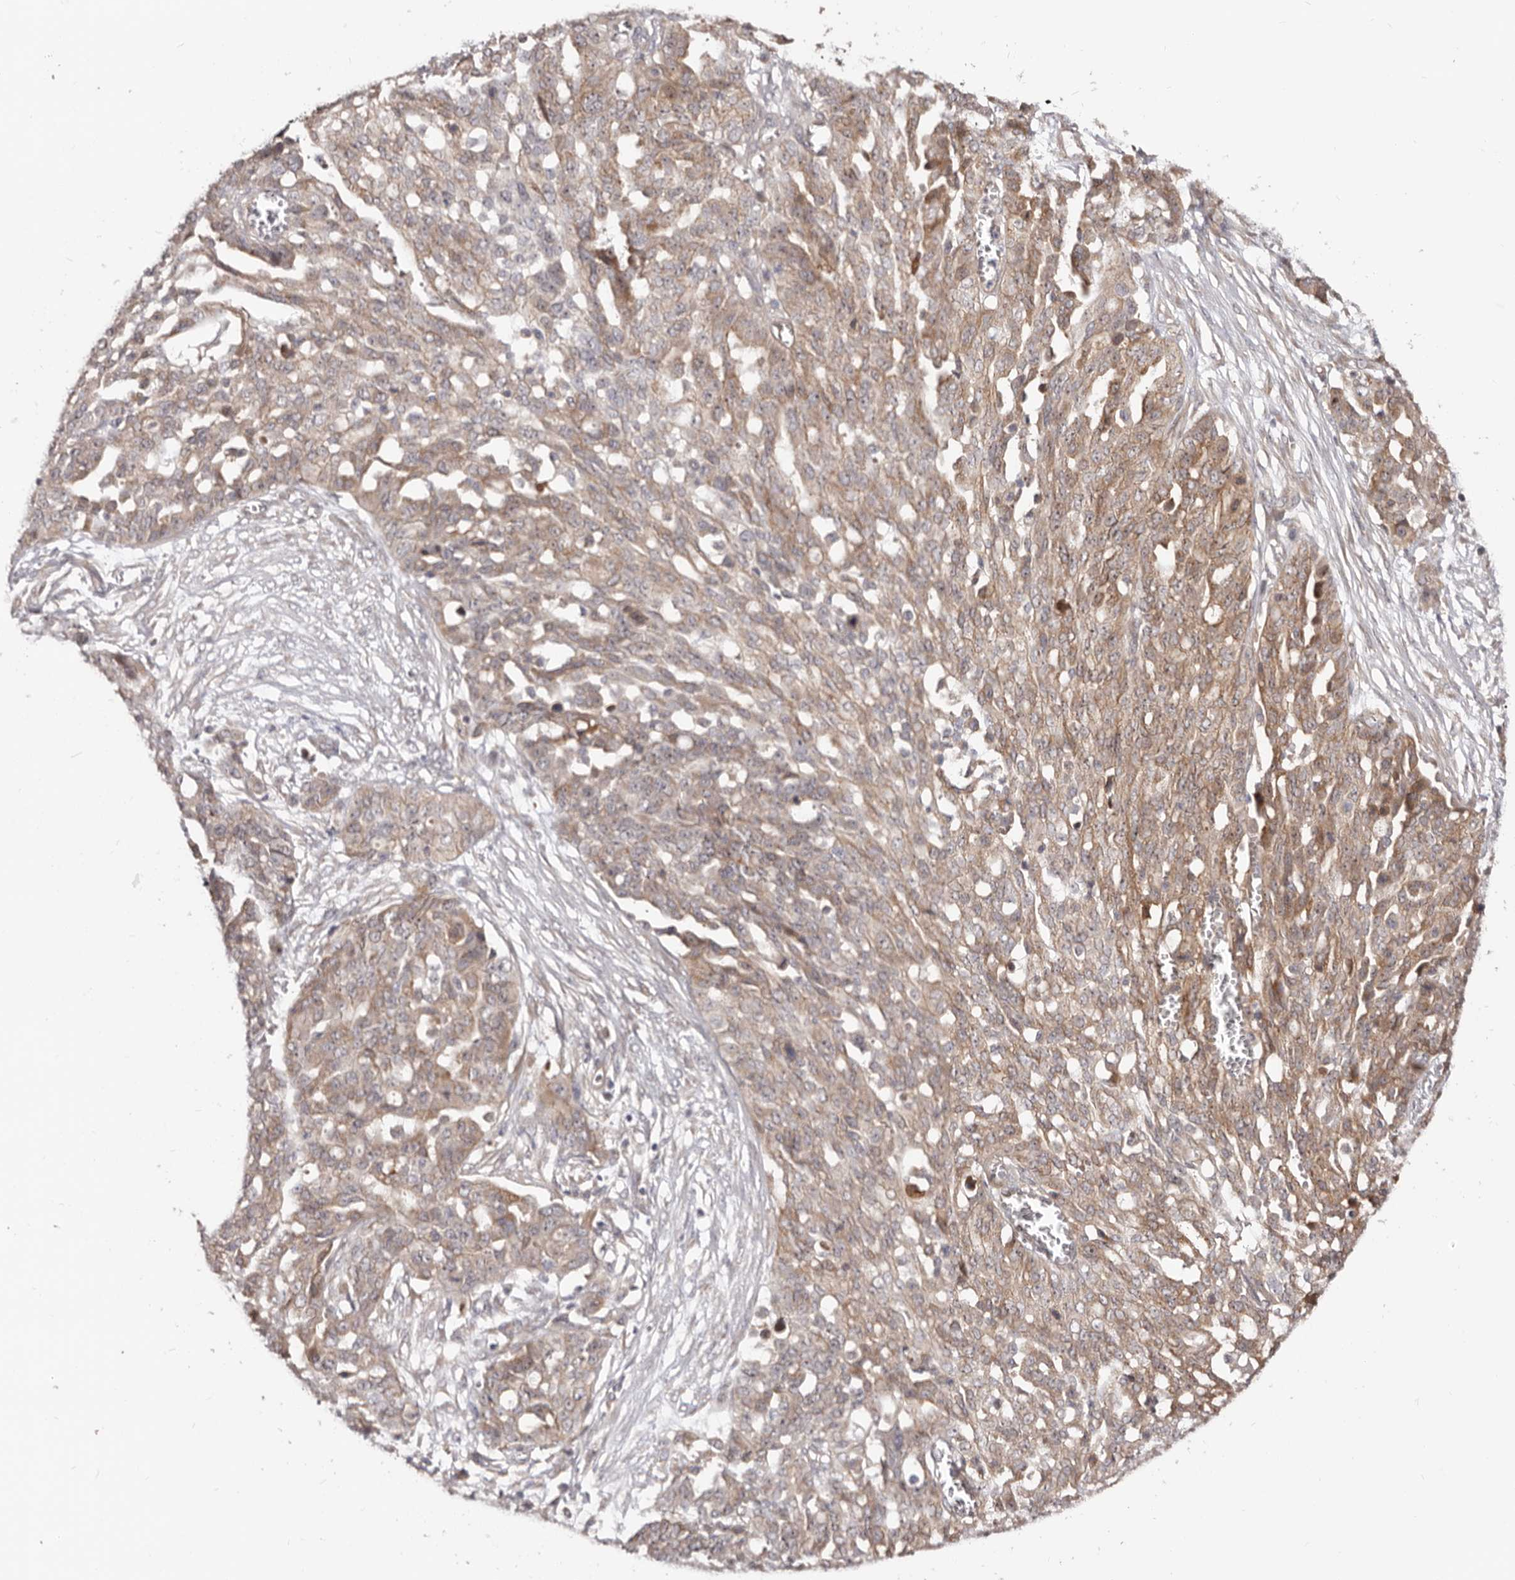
{"staining": {"intensity": "weak", "quantity": ">75%", "location": "cytoplasmic/membranous"}, "tissue": "ovarian cancer", "cell_type": "Tumor cells", "image_type": "cancer", "snomed": [{"axis": "morphology", "description": "Cystadenocarcinoma, serous, NOS"}, {"axis": "topography", "description": "Soft tissue"}, {"axis": "topography", "description": "Ovary"}], "caption": "The micrograph shows staining of ovarian cancer (serous cystadenocarcinoma), revealing weak cytoplasmic/membranous protein expression (brown color) within tumor cells.", "gene": "GPATCH4", "patient": {"sex": "female", "age": 57}}